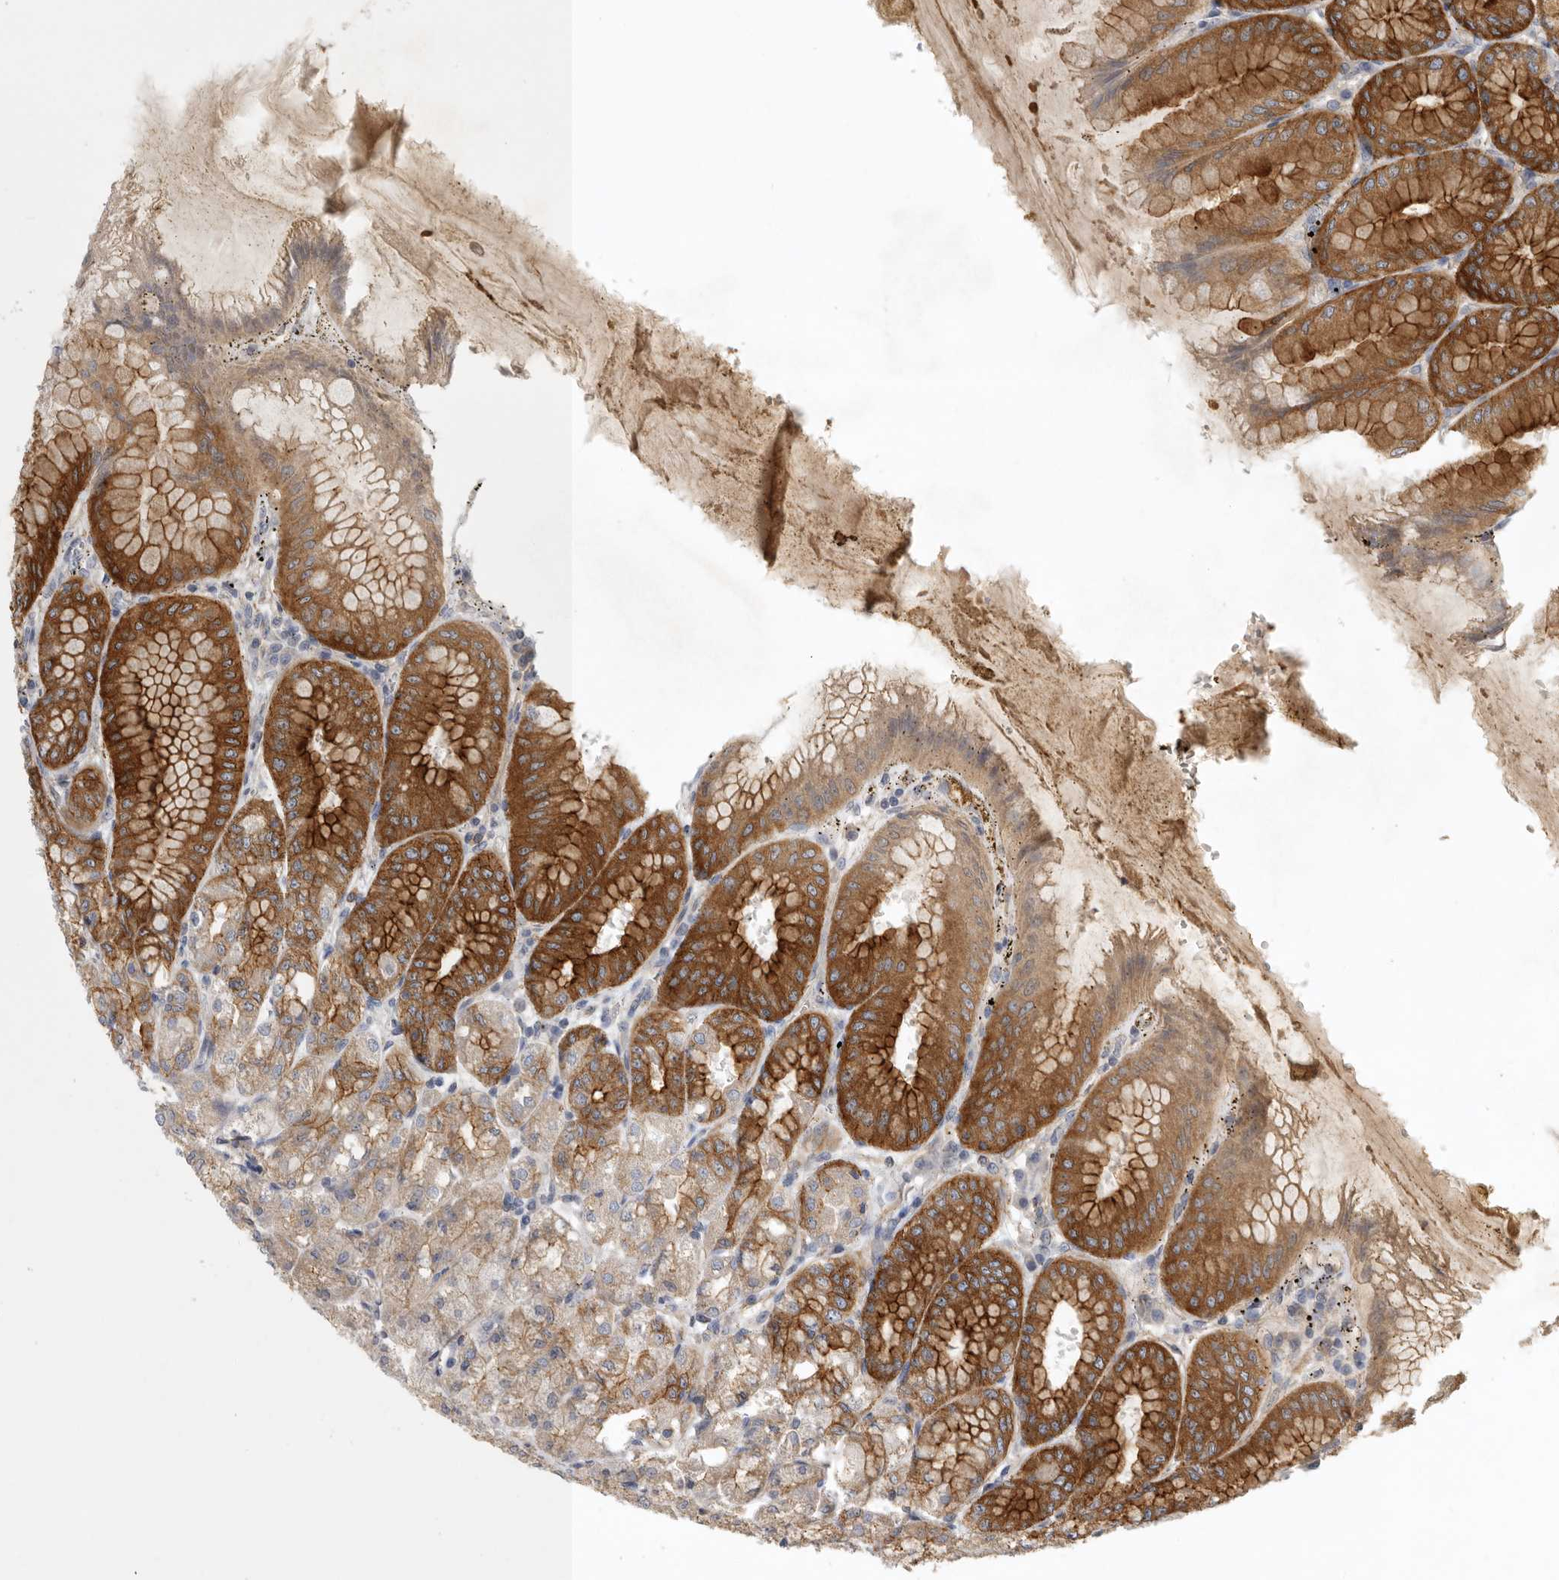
{"staining": {"intensity": "strong", "quantity": "25%-75%", "location": "cytoplasmic/membranous"}, "tissue": "stomach", "cell_type": "Glandular cells", "image_type": "normal", "snomed": [{"axis": "morphology", "description": "Normal tissue, NOS"}, {"axis": "topography", "description": "Stomach, lower"}], "caption": "Immunohistochemical staining of normal human stomach exhibits strong cytoplasmic/membranous protein expression in approximately 25%-75% of glandular cells. (DAB (3,3'-diaminobenzidine) IHC with brightfield microscopy, high magnification).", "gene": "MLPH", "patient": {"sex": "male", "age": 71}}